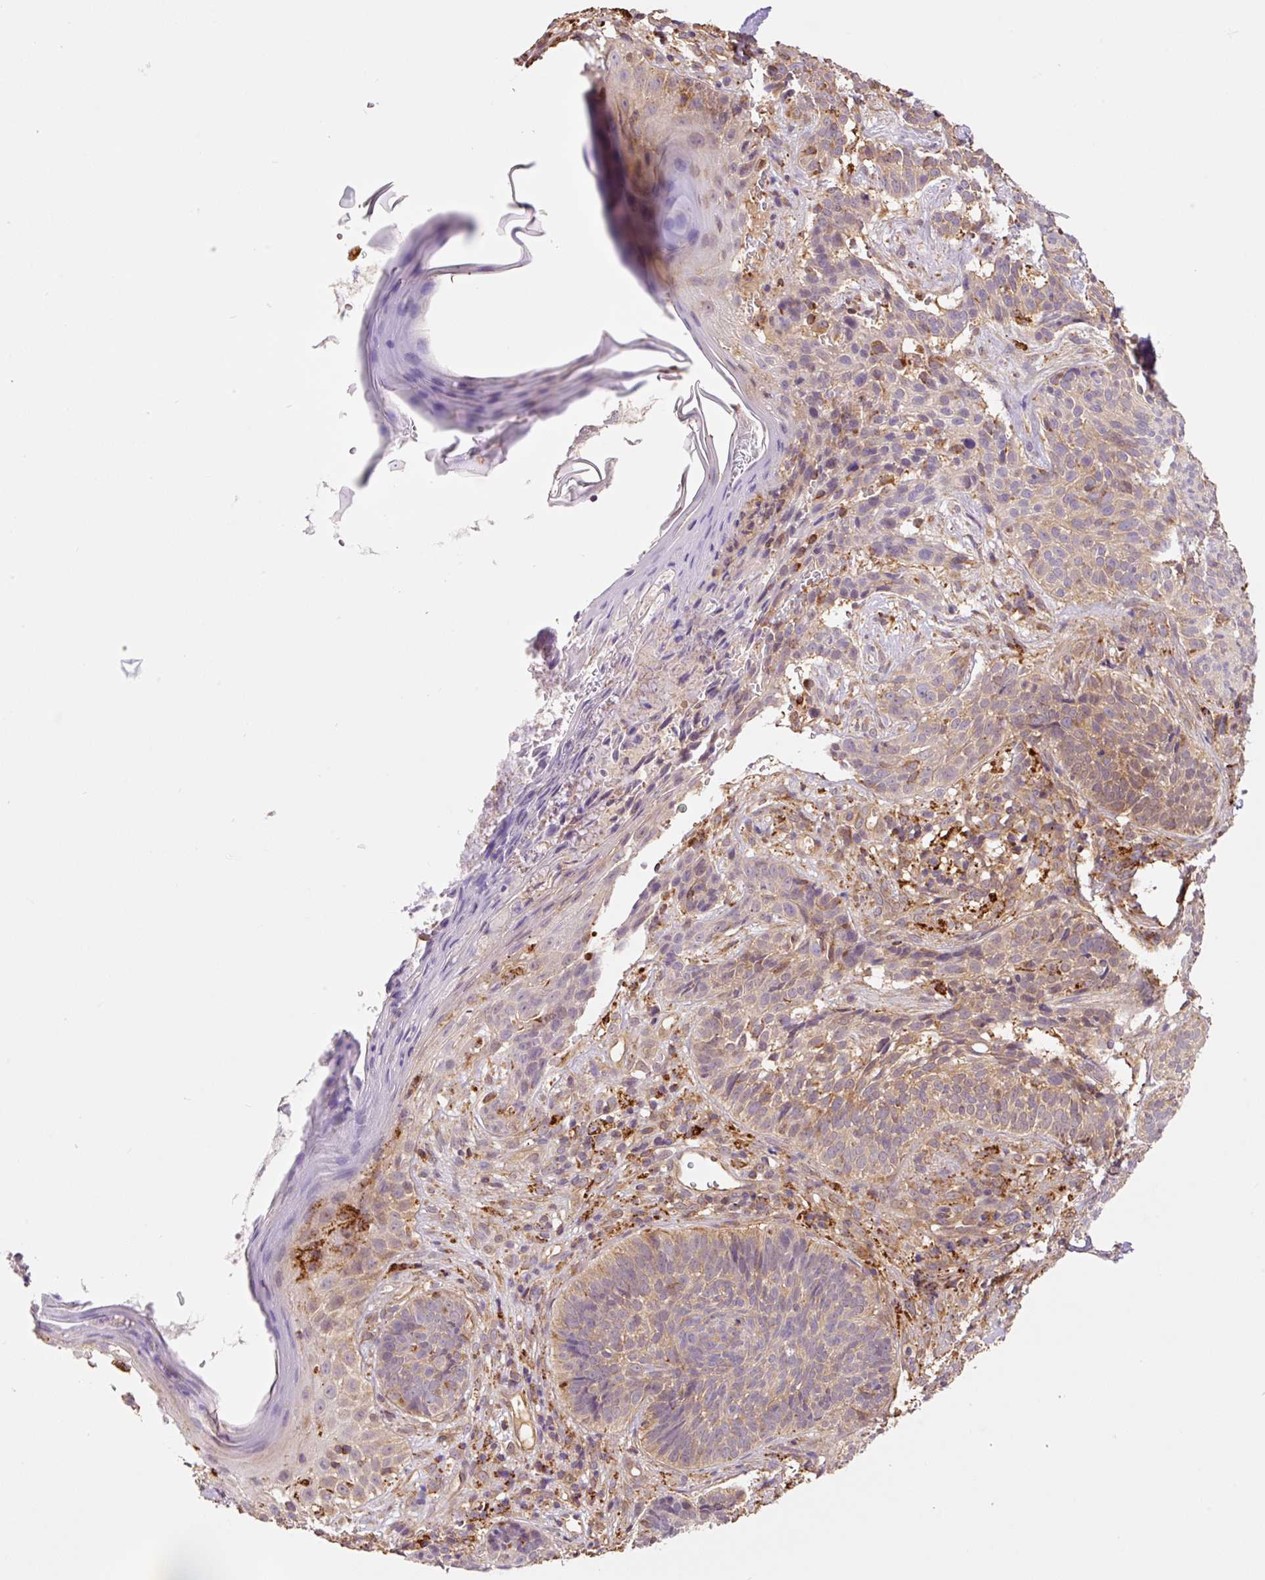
{"staining": {"intensity": "weak", "quantity": ">75%", "location": "cytoplasmic/membranous"}, "tissue": "skin cancer", "cell_type": "Tumor cells", "image_type": "cancer", "snomed": [{"axis": "morphology", "description": "Basal cell carcinoma"}, {"axis": "topography", "description": "Skin"}], "caption": "A photomicrograph of skin cancer (basal cell carcinoma) stained for a protein exhibits weak cytoplasmic/membranous brown staining in tumor cells.", "gene": "PCK2", "patient": {"sex": "male", "age": 70}}